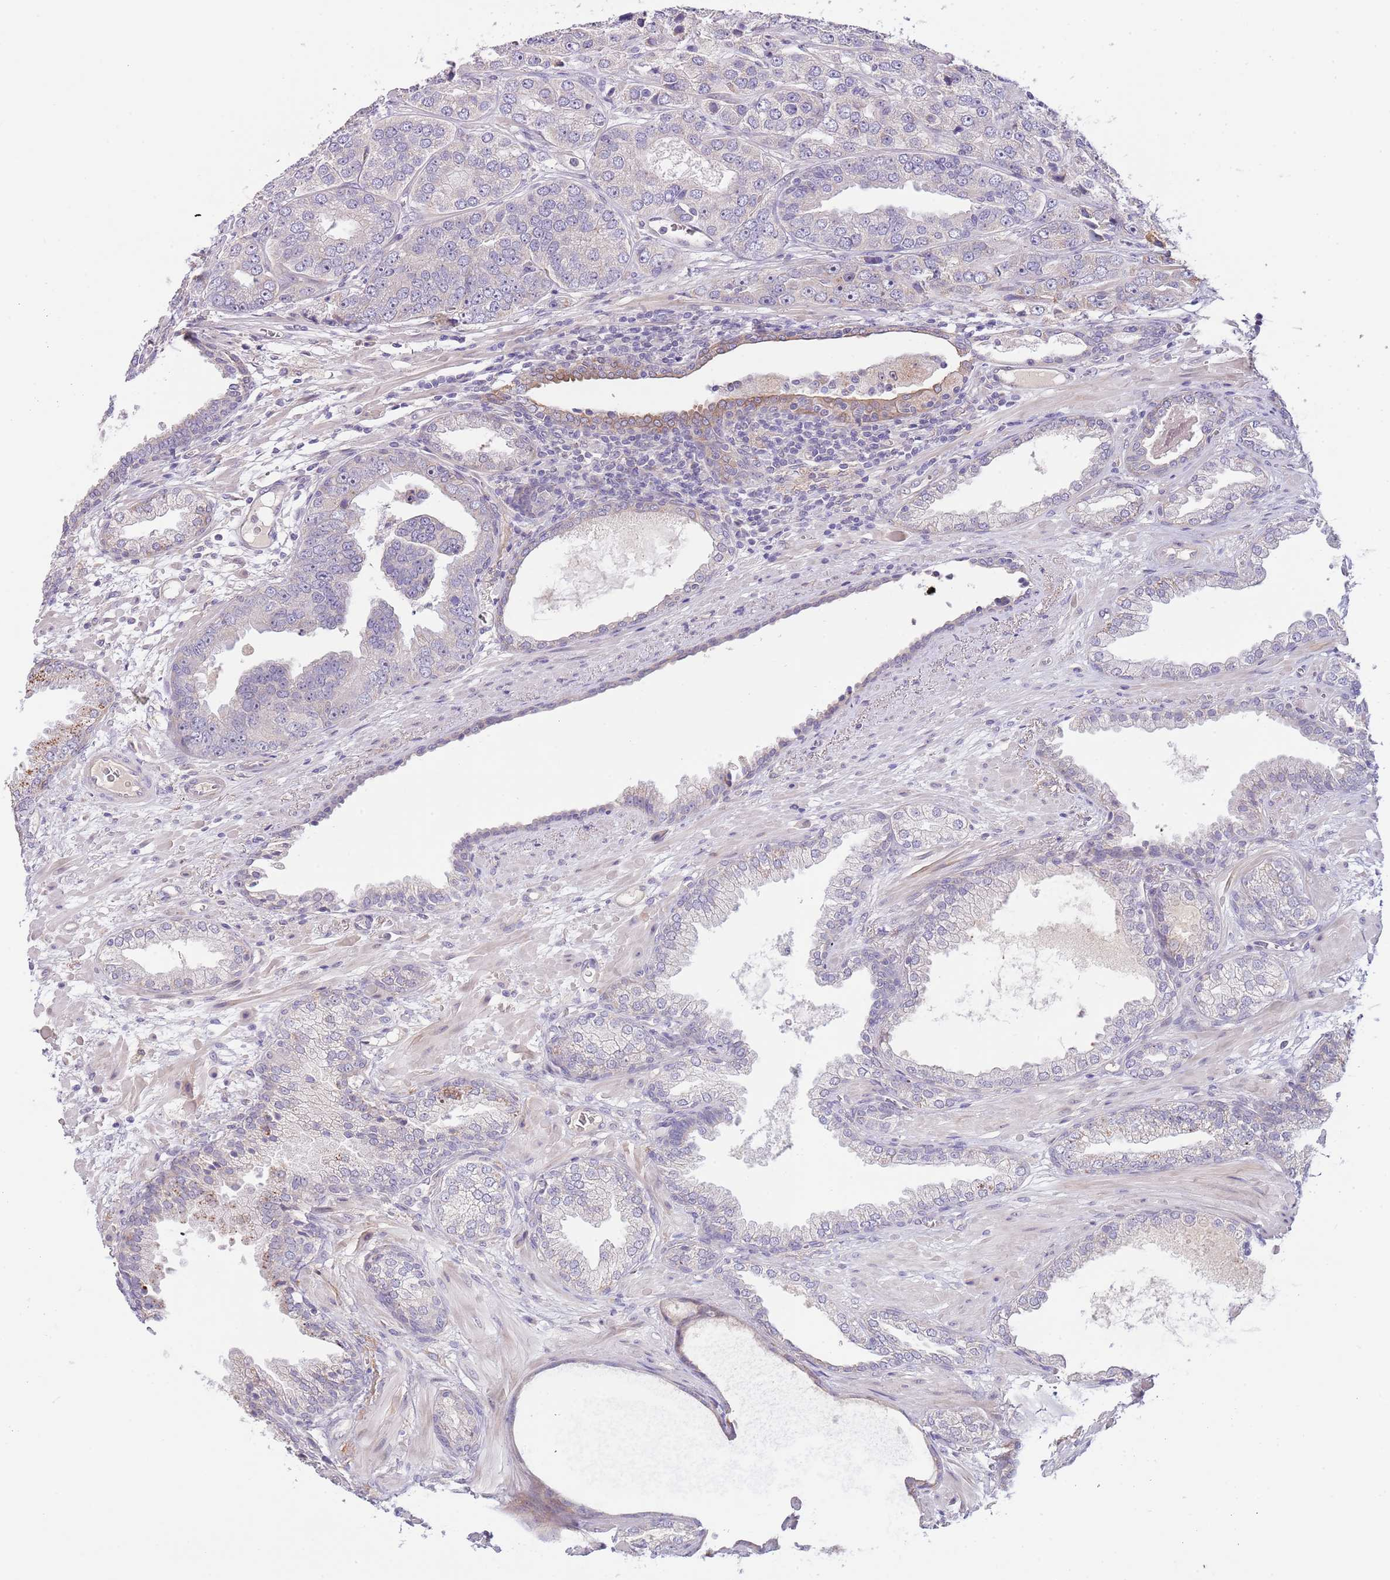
{"staining": {"intensity": "weak", "quantity": "25%-75%", "location": "cytoplasmic/membranous"}, "tissue": "prostate cancer", "cell_type": "Tumor cells", "image_type": "cancer", "snomed": [{"axis": "morphology", "description": "Adenocarcinoma, High grade"}, {"axis": "topography", "description": "Prostate"}], "caption": "Brown immunohistochemical staining in adenocarcinoma (high-grade) (prostate) displays weak cytoplasmic/membranous staining in approximately 25%-75% of tumor cells. Immunohistochemistry (ihc) stains the protein of interest in brown and the nuclei are stained blue.", "gene": "AP1S2", "patient": {"sex": "male", "age": 71}}